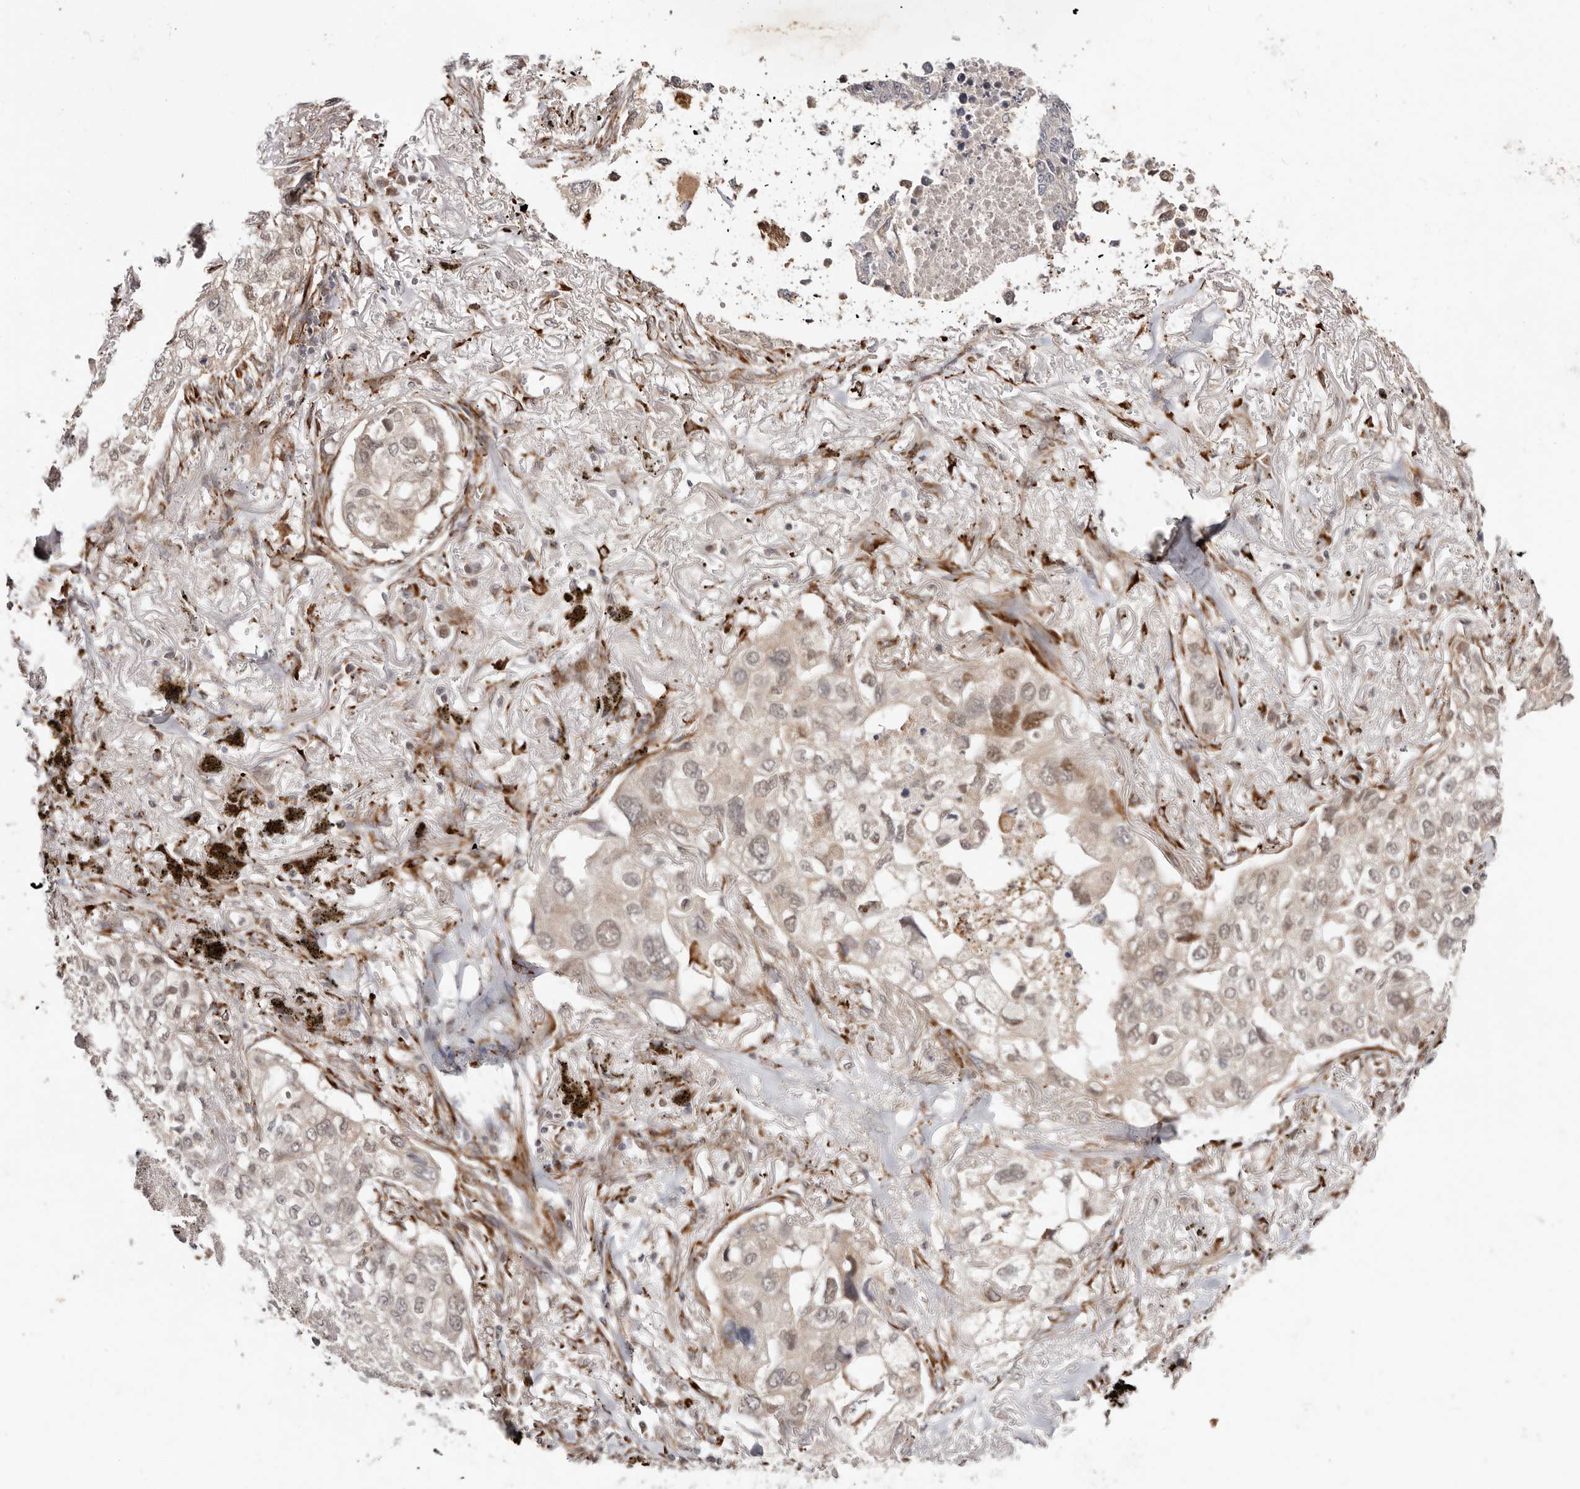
{"staining": {"intensity": "moderate", "quantity": "<25%", "location": "cytoplasmic/membranous,nuclear"}, "tissue": "lung cancer", "cell_type": "Tumor cells", "image_type": "cancer", "snomed": [{"axis": "morphology", "description": "Adenocarcinoma, NOS"}, {"axis": "topography", "description": "Lung"}], "caption": "A micrograph of human lung cancer (adenocarcinoma) stained for a protein demonstrates moderate cytoplasmic/membranous and nuclear brown staining in tumor cells.", "gene": "BCL2L15", "patient": {"sex": "male", "age": 65}}